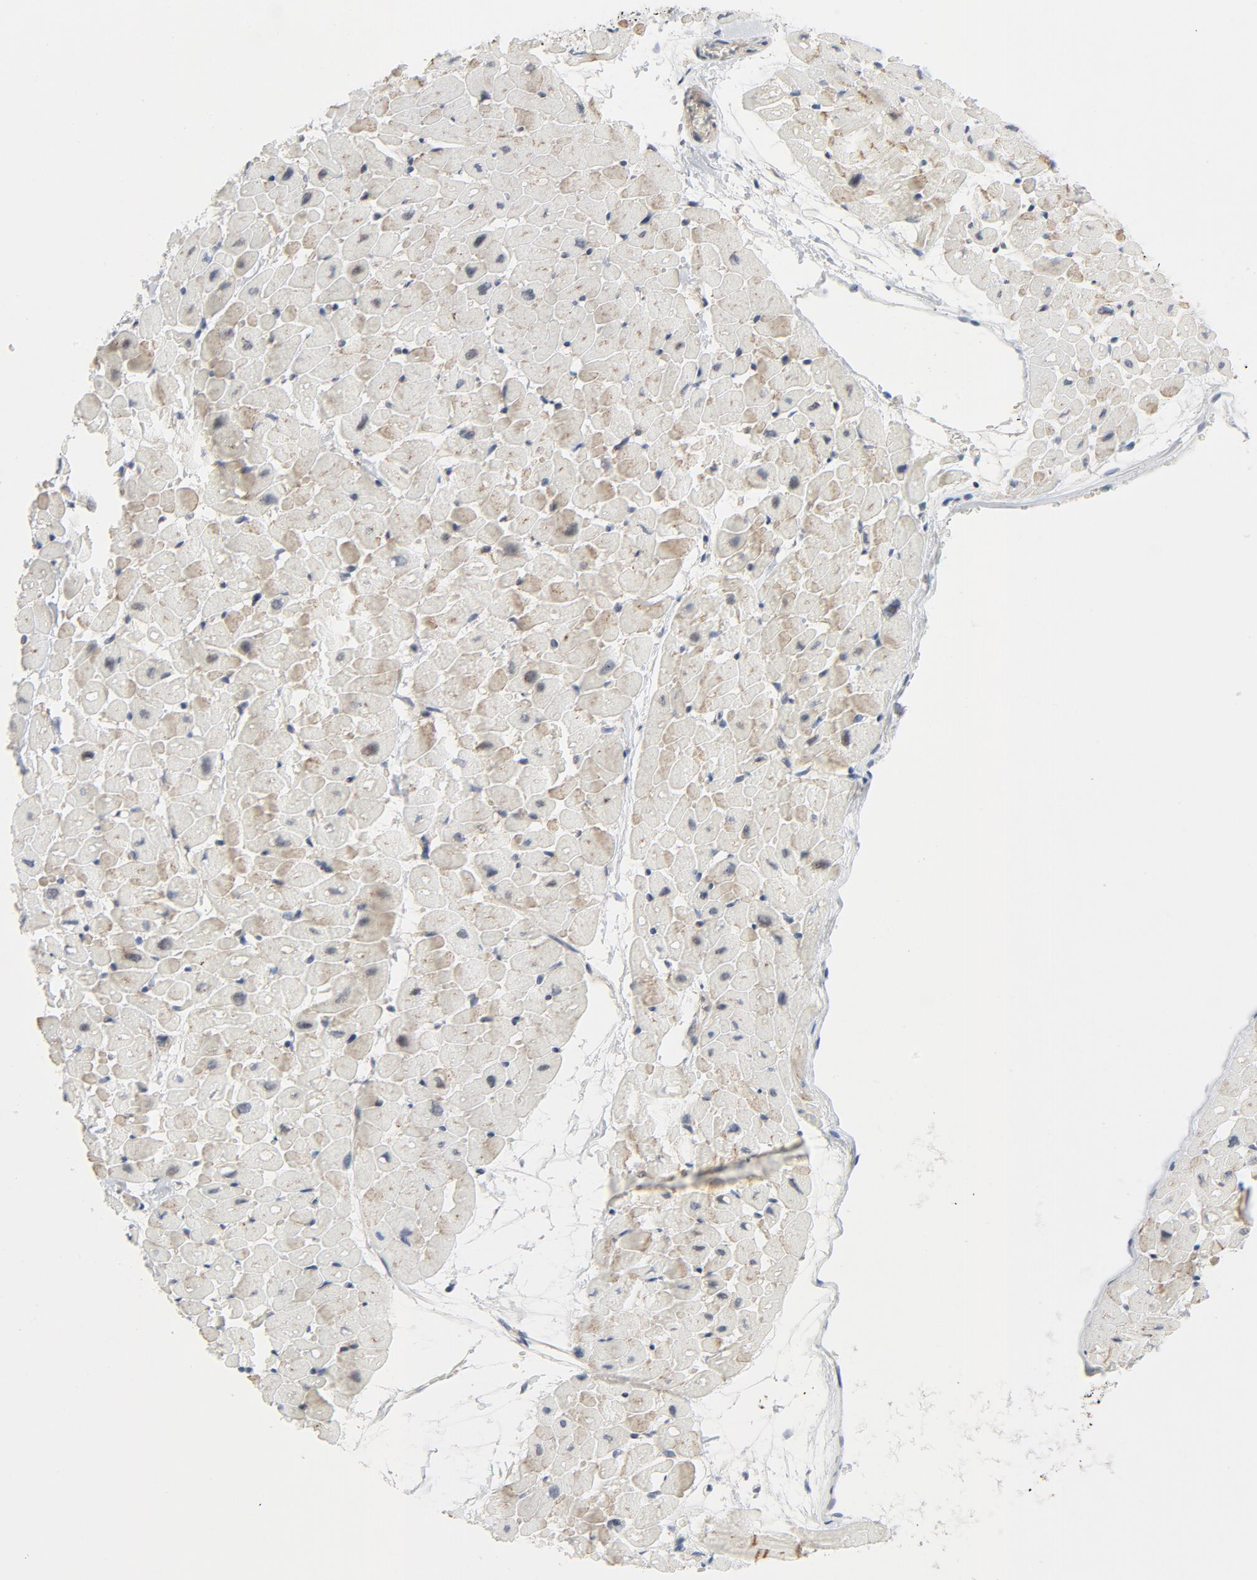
{"staining": {"intensity": "weak", "quantity": ">75%", "location": "cytoplasmic/membranous"}, "tissue": "heart muscle", "cell_type": "Cardiomyocytes", "image_type": "normal", "snomed": [{"axis": "morphology", "description": "Normal tissue, NOS"}, {"axis": "topography", "description": "Heart"}], "caption": "Protein analysis of benign heart muscle demonstrates weak cytoplasmic/membranous positivity in approximately >75% of cardiomyocytes.", "gene": "TSG101", "patient": {"sex": "male", "age": 45}}